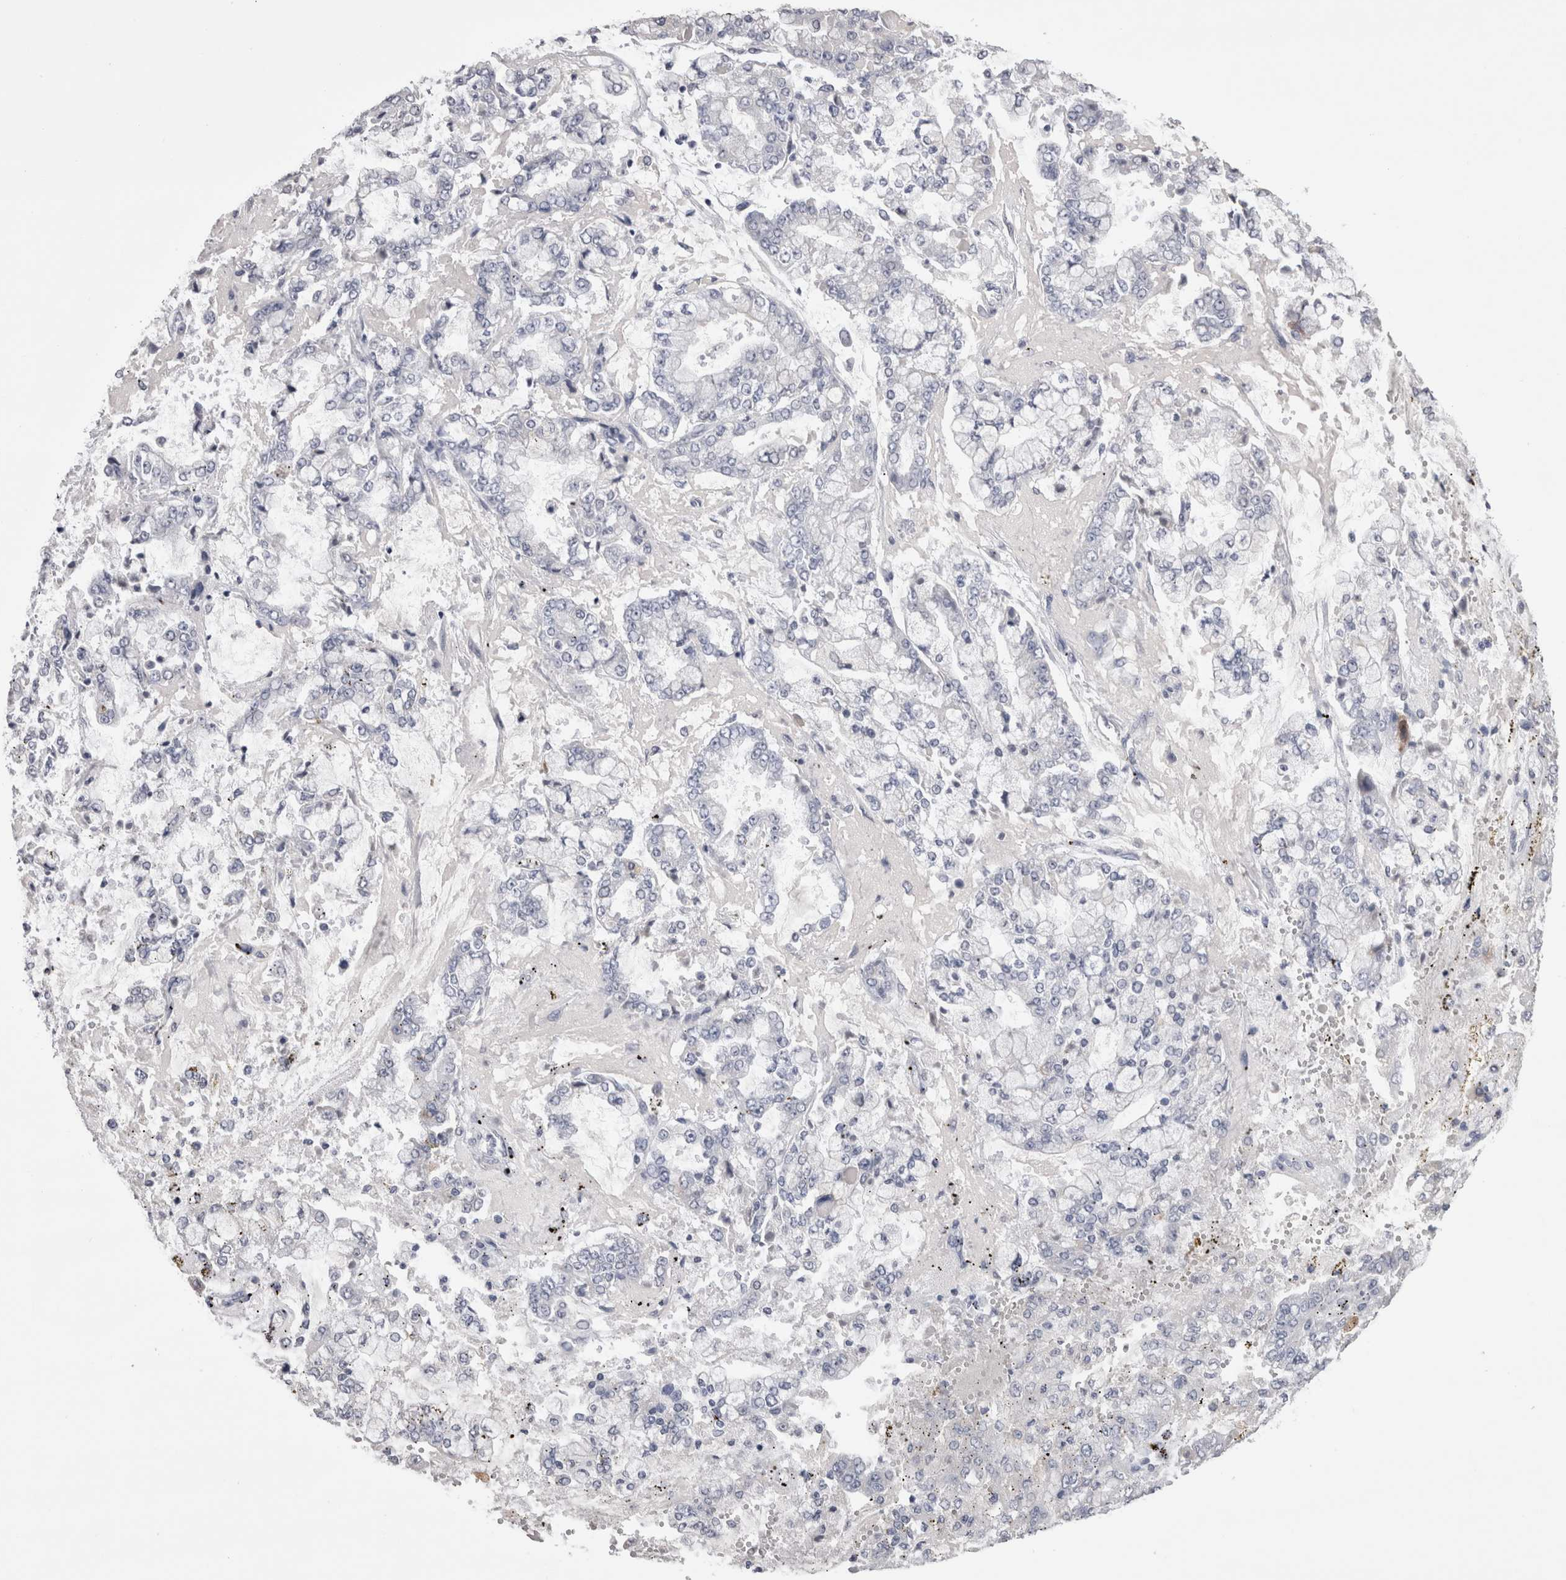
{"staining": {"intensity": "negative", "quantity": "none", "location": "none"}, "tissue": "stomach cancer", "cell_type": "Tumor cells", "image_type": "cancer", "snomed": [{"axis": "morphology", "description": "Adenocarcinoma, NOS"}, {"axis": "topography", "description": "Stomach"}], "caption": "A photomicrograph of human stomach cancer is negative for staining in tumor cells. (IHC, brightfield microscopy, high magnification).", "gene": "CDHR5", "patient": {"sex": "male", "age": 76}}